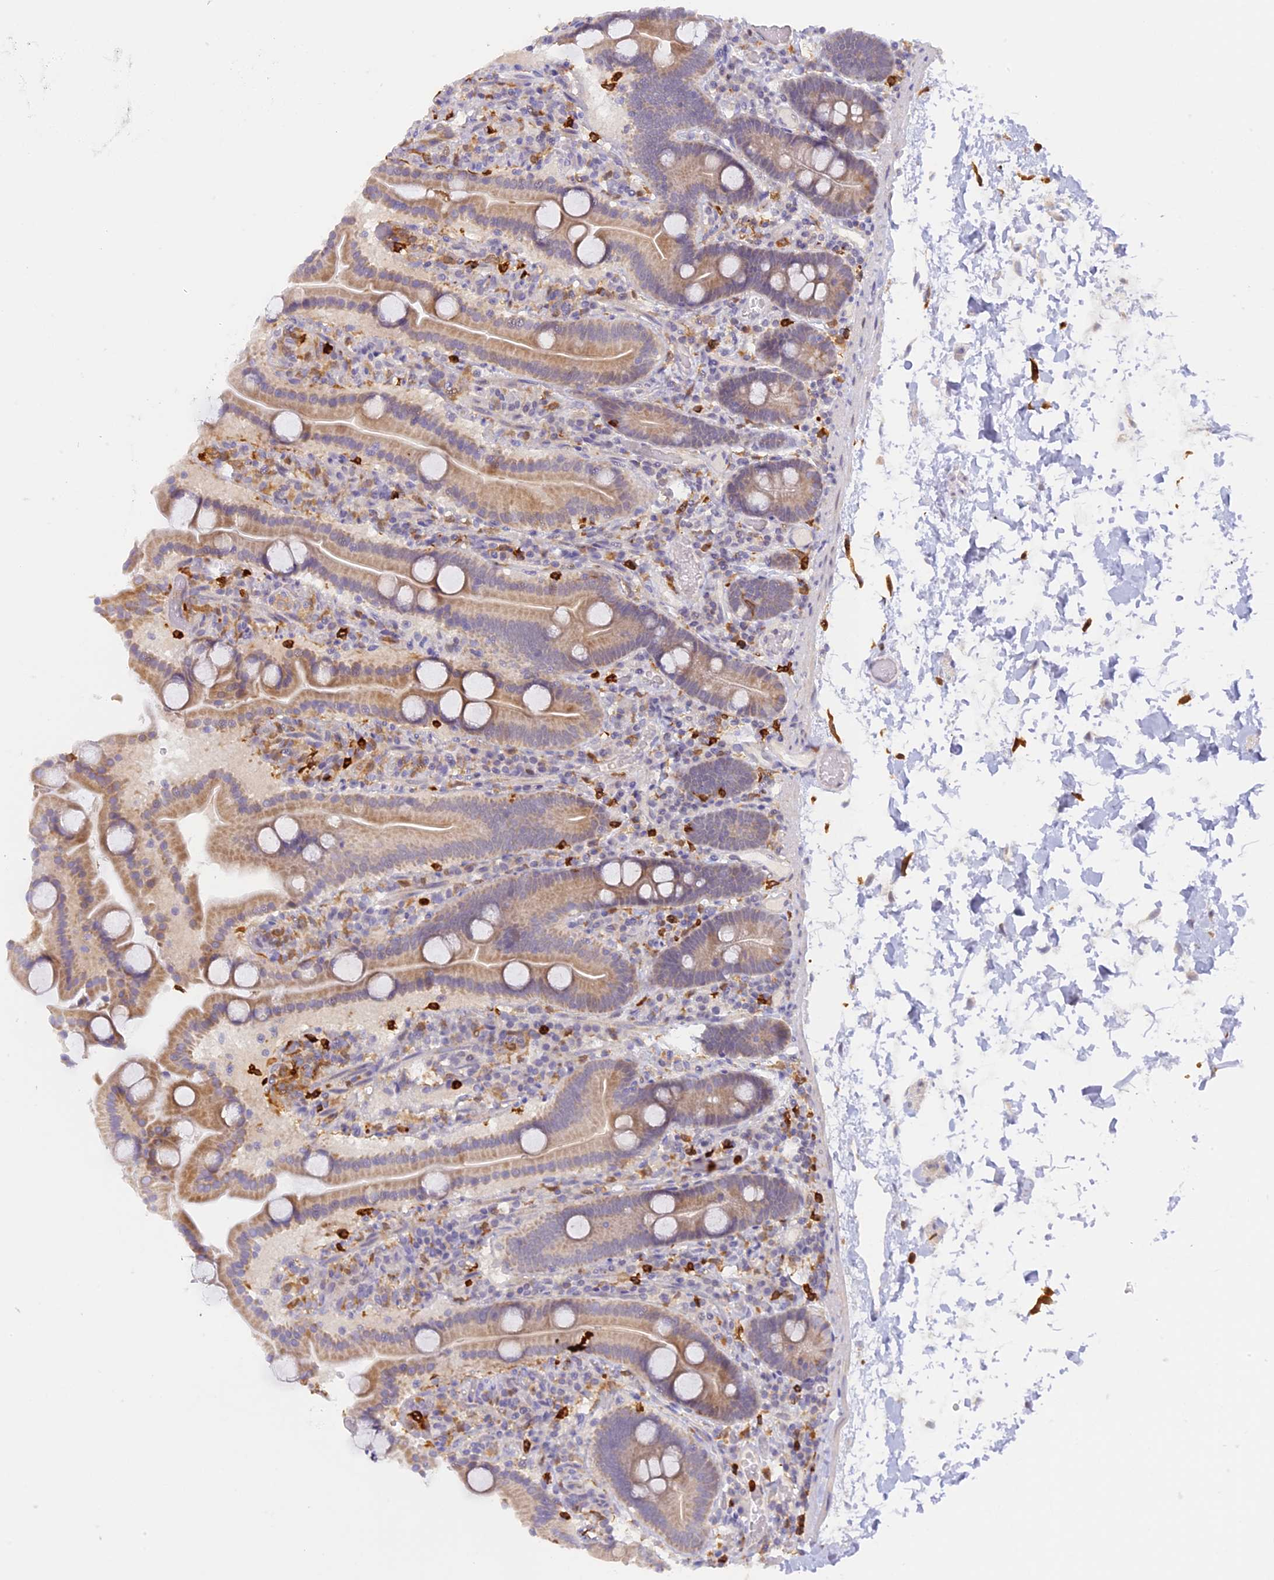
{"staining": {"intensity": "moderate", "quantity": ">75%", "location": "cytoplasmic/membranous"}, "tissue": "duodenum", "cell_type": "Glandular cells", "image_type": "normal", "snomed": [{"axis": "morphology", "description": "Normal tissue, NOS"}, {"axis": "topography", "description": "Duodenum"}], "caption": "Brown immunohistochemical staining in unremarkable duodenum demonstrates moderate cytoplasmic/membranous staining in approximately >75% of glandular cells.", "gene": "NCF4", "patient": {"sex": "male", "age": 55}}